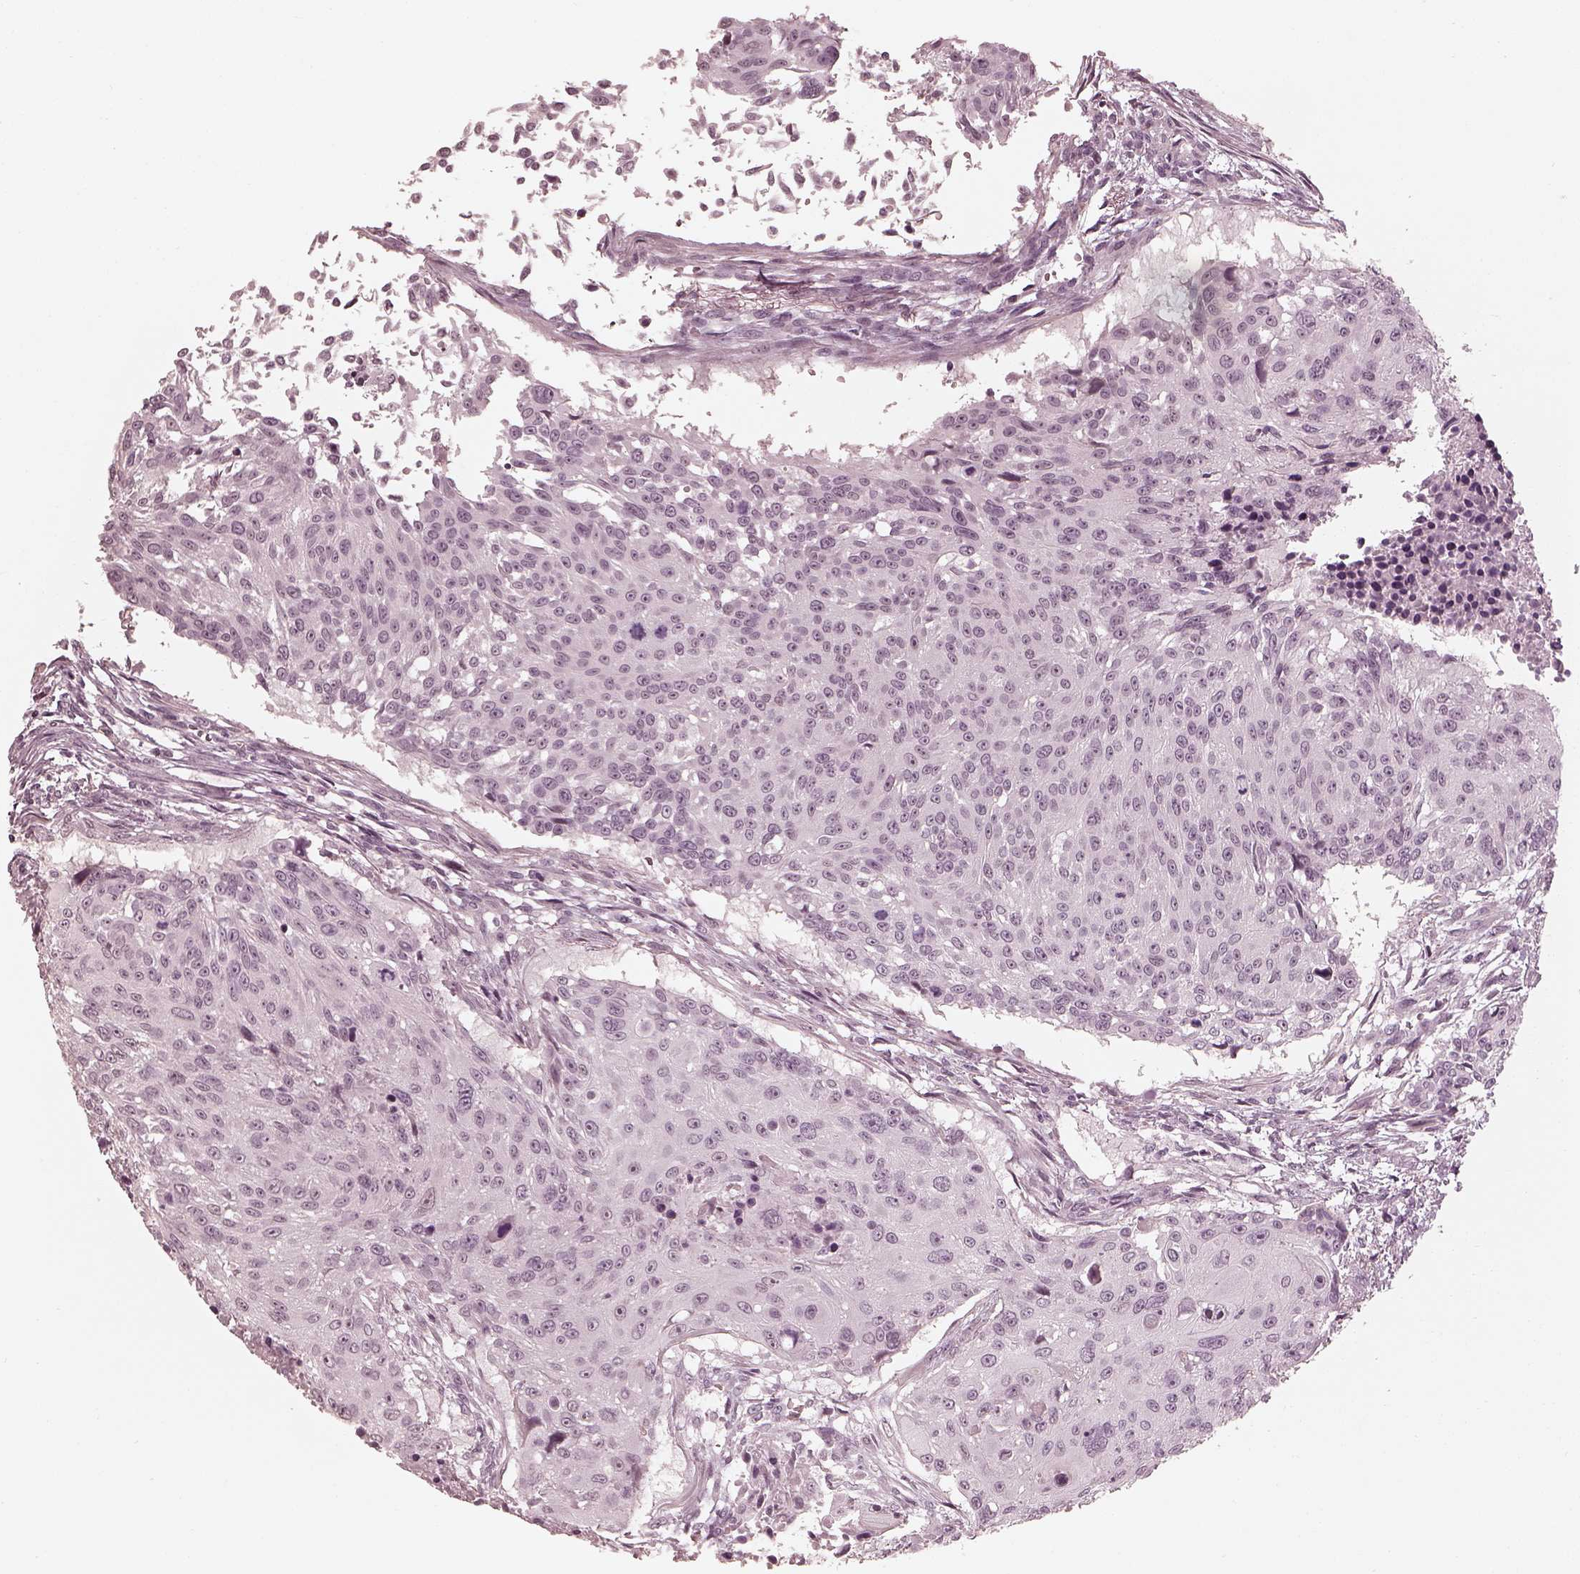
{"staining": {"intensity": "negative", "quantity": "none", "location": "none"}, "tissue": "urothelial cancer", "cell_type": "Tumor cells", "image_type": "cancer", "snomed": [{"axis": "morphology", "description": "Urothelial carcinoma, NOS"}, {"axis": "topography", "description": "Urinary bladder"}], "caption": "Tumor cells are negative for brown protein staining in urothelial cancer. The staining was performed using DAB to visualize the protein expression in brown, while the nuclei were stained in blue with hematoxylin (Magnification: 20x).", "gene": "ADRB3", "patient": {"sex": "male", "age": 55}}